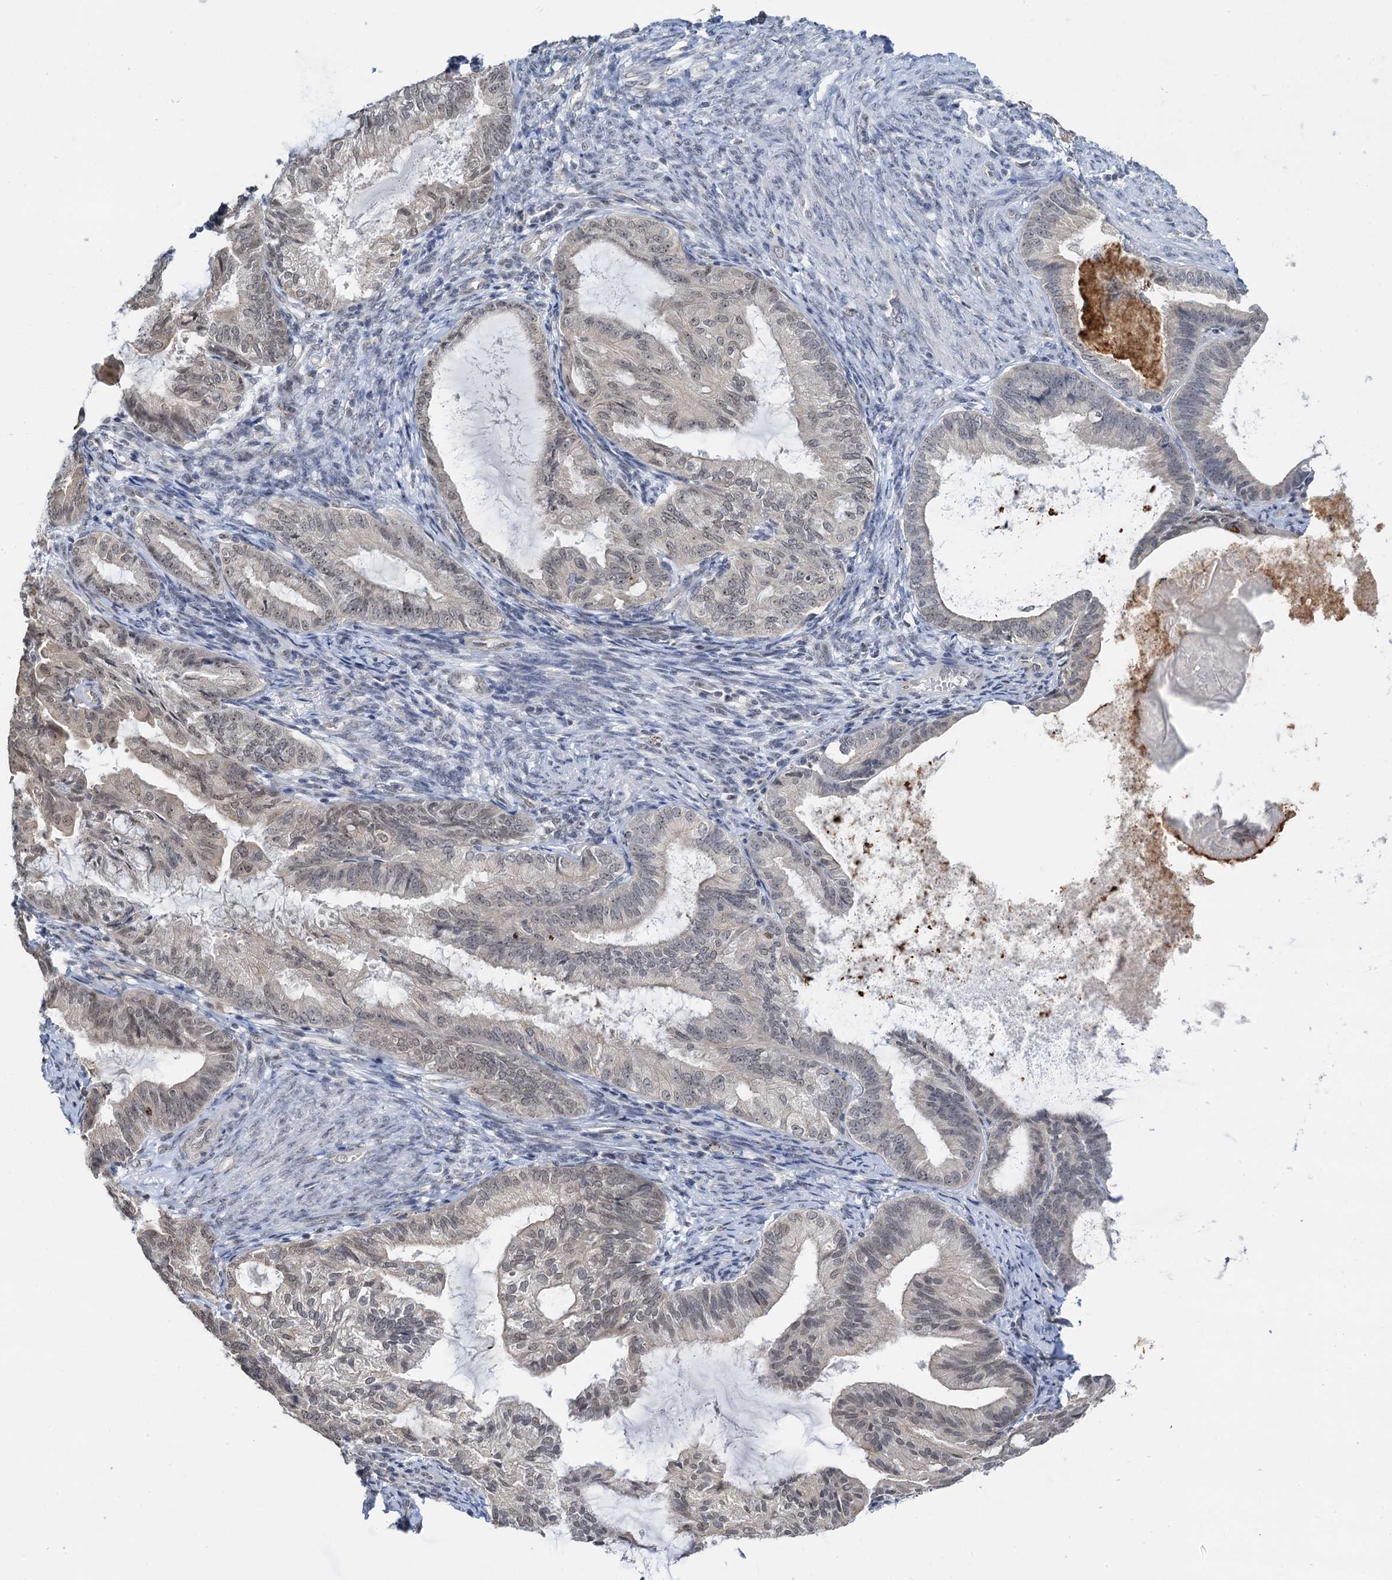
{"staining": {"intensity": "moderate", "quantity": "25%-75%", "location": "nuclear"}, "tissue": "endometrial cancer", "cell_type": "Tumor cells", "image_type": "cancer", "snomed": [{"axis": "morphology", "description": "Adenocarcinoma, NOS"}, {"axis": "topography", "description": "Endometrium"}], "caption": "Tumor cells show medium levels of moderate nuclear expression in approximately 25%-75% of cells in human endometrial adenocarcinoma.", "gene": "NAT10", "patient": {"sex": "female", "age": 86}}